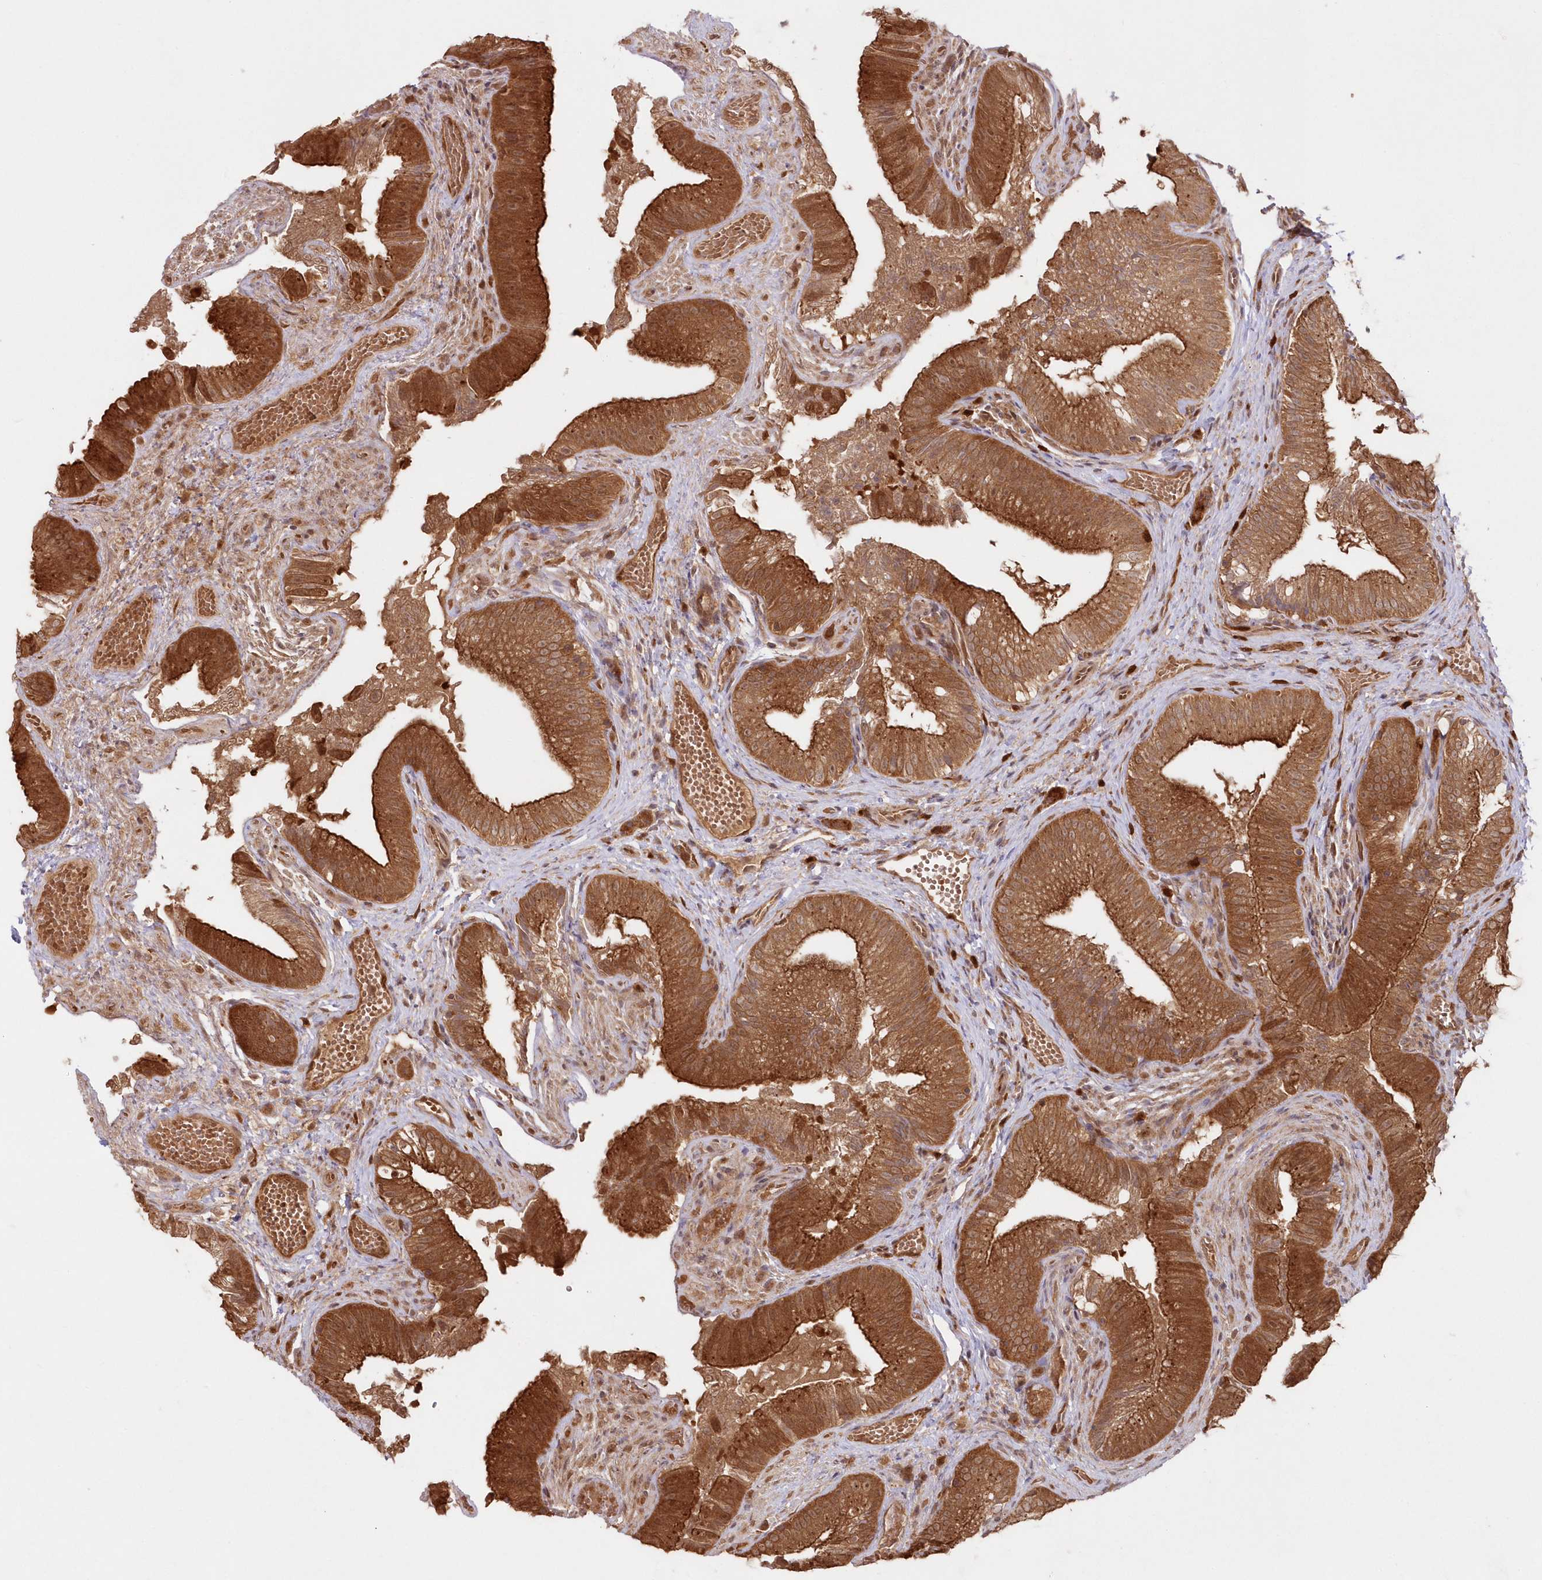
{"staining": {"intensity": "strong", "quantity": ">75%", "location": "cytoplasmic/membranous,nuclear"}, "tissue": "gallbladder", "cell_type": "Glandular cells", "image_type": "normal", "snomed": [{"axis": "morphology", "description": "Normal tissue, NOS"}, {"axis": "topography", "description": "Gallbladder"}], "caption": "A high-resolution micrograph shows immunohistochemistry (IHC) staining of normal gallbladder, which exhibits strong cytoplasmic/membranous,nuclear expression in about >75% of glandular cells. (DAB (3,3'-diaminobenzidine) = brown stain, brightfield microscopy at high magnification).", "gene": "GBE1", "patient": {"sex": "female", "age": 30}}